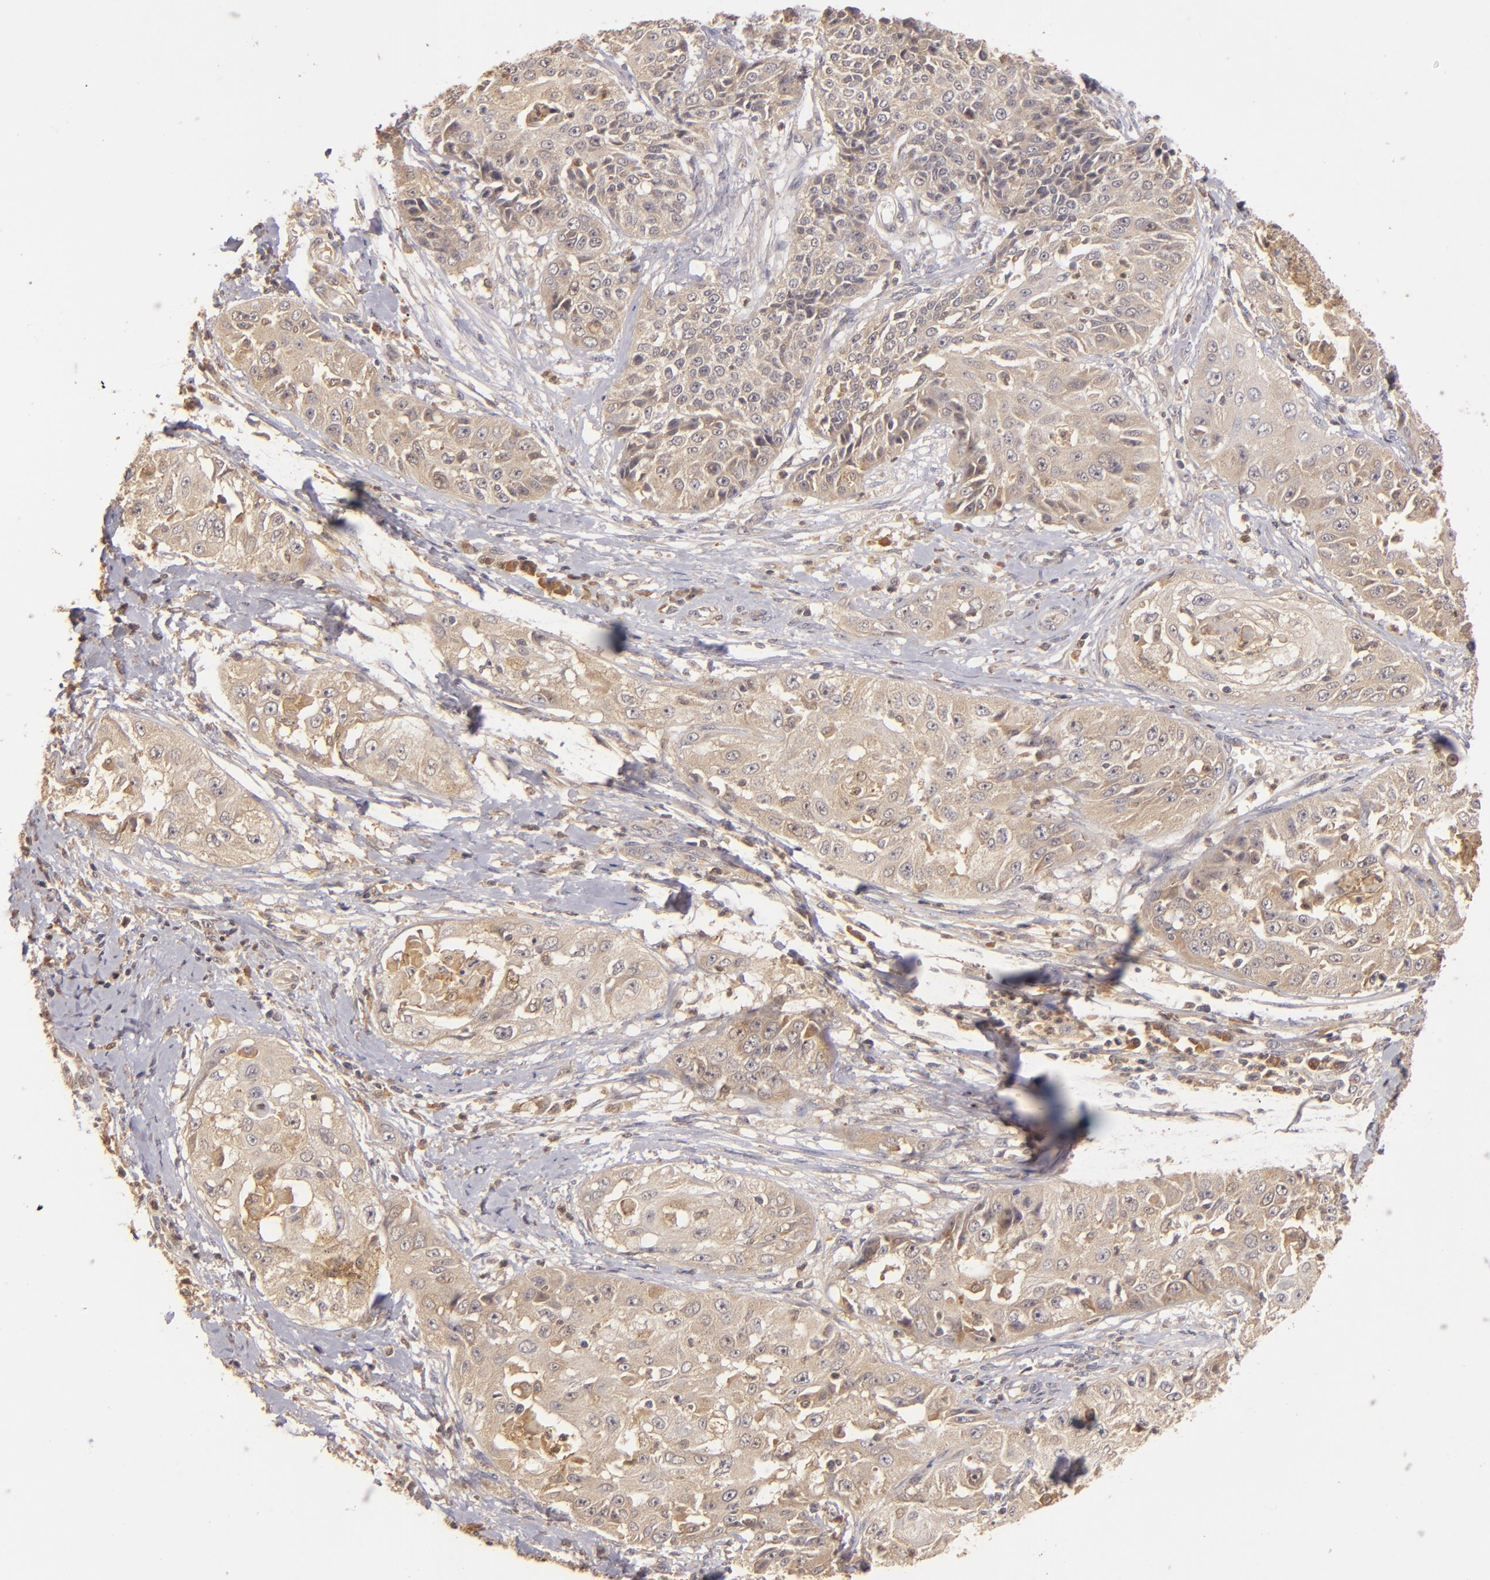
{"staining": {"intensity": "moderate", "quantity": ">75%", "location": "cytoplasmic/membranous"}, "tissue": "cervical cancer", "cell_type": "Tumor cells", "image_type": "cancer", "snomed": [{"axis": "morphology", "description": "Squamous cell carcinoma, NOS"}, {"axis": "topography", "description": "Cervix"}], "caption": "High-magnification brightfield microscopy of squamous cell carcinoma (cervical) stained with DAB (brown) and counterstained with hematoxylin (blue). tumor cells exhibit moderate cytoplasmic/membranous staining is identified in approximately>75% of cells.", "gene": "PRKCD", "patient": {"sex": "female", "age": 64}}